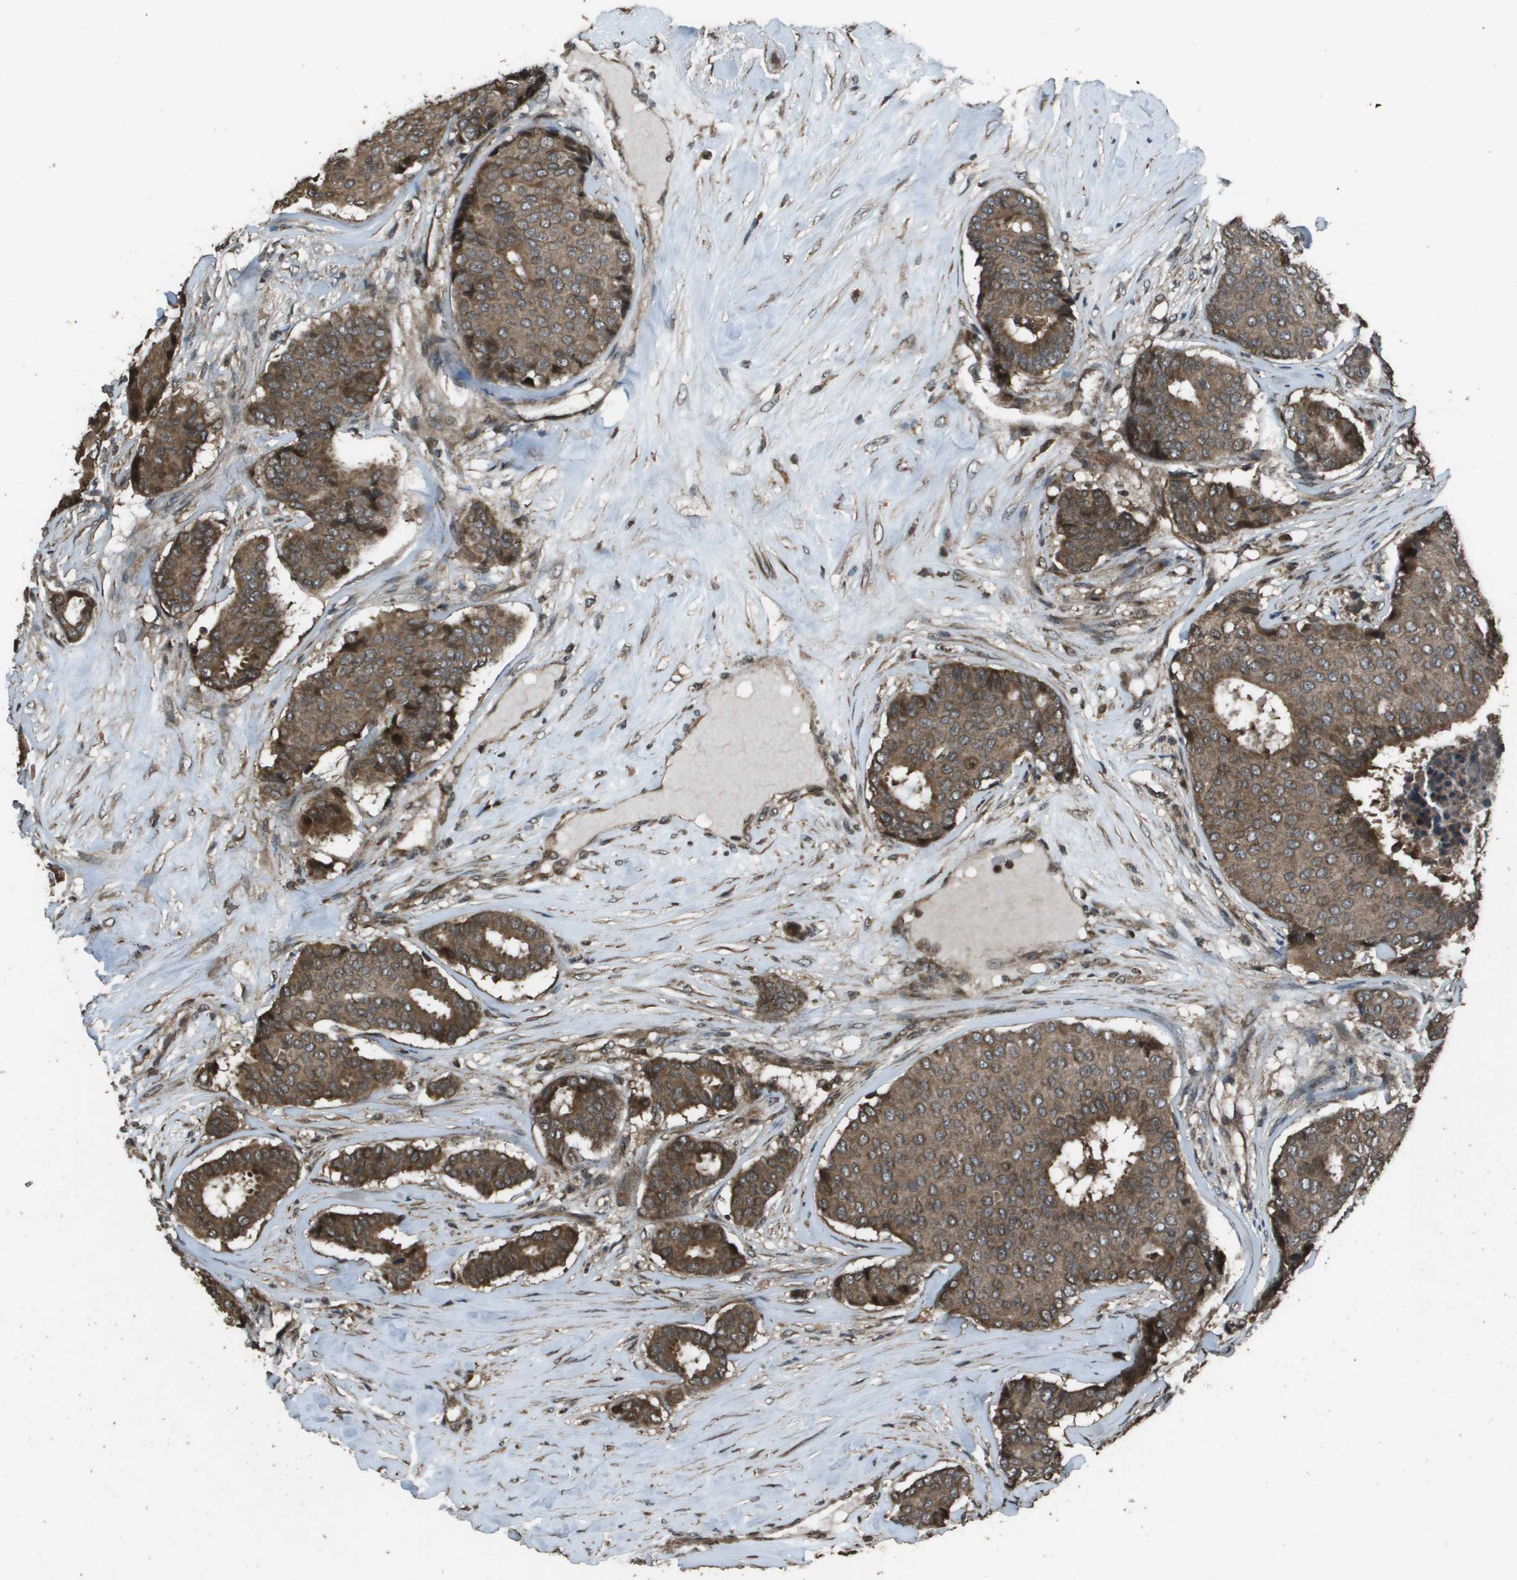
{"staining": {"intensity": "moderate", "quantity": ">75%", "location": "cytoplasmic/membranous"}, "tissue": "breast cancer", "cell_type": "Tumor cells", "image_type": "cancer", "snomed": [{"axis": "morphology", "description": "Duct carcinoma"}, {"axis": "topography", "description": "Breast"}], "caption": "Protein analysis of intraductal carcinoma (breast) tissue demonstrates moderate cytoplasmic/membranous expression in approximately >75% of tumor cells.", "gene": "FIG4", "patient": {"sex": "female", "age": 75}}